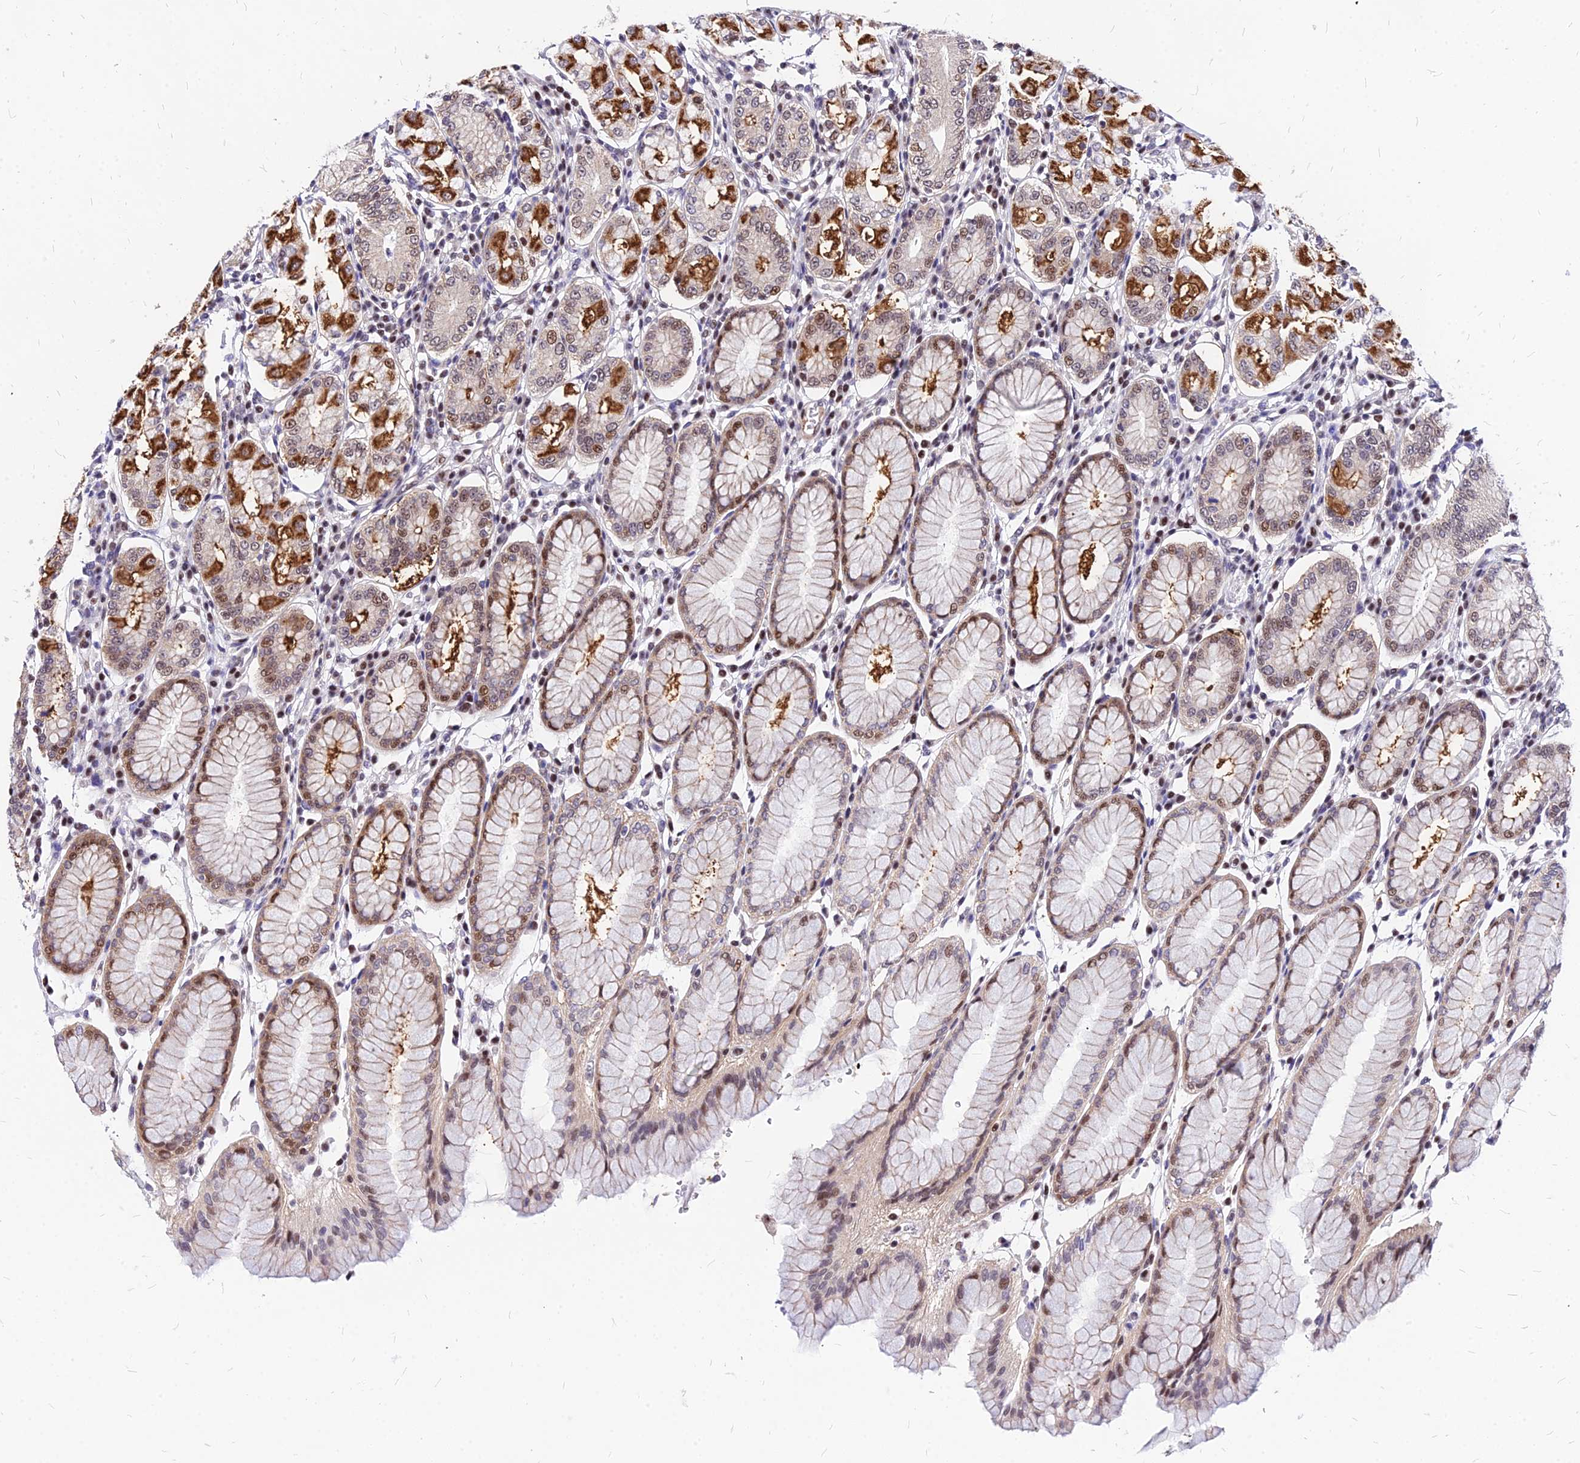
{"staining": {"intensity": "strong", "quantity": "<25%", "location": "cytoplasmic/membranous,nuclear"}, "tissue": "stomach", "cell_type": "Glandular cells", "image_type": "normal", "snomed": [{"axis": "morphology", "description": "Normal tissue, NOS"}, {"axis": "topography", "description": "Stomach"}, {"axis": "topography", "description": "Stomach, lower"}], "caption": "An image of stomach stained for a protein demonstrates strong cytoplasmic/membranous,nuclear brown staining in glandular cells.", "gene": "DDX55", "patient": {"sex": "female", "age": 56}}